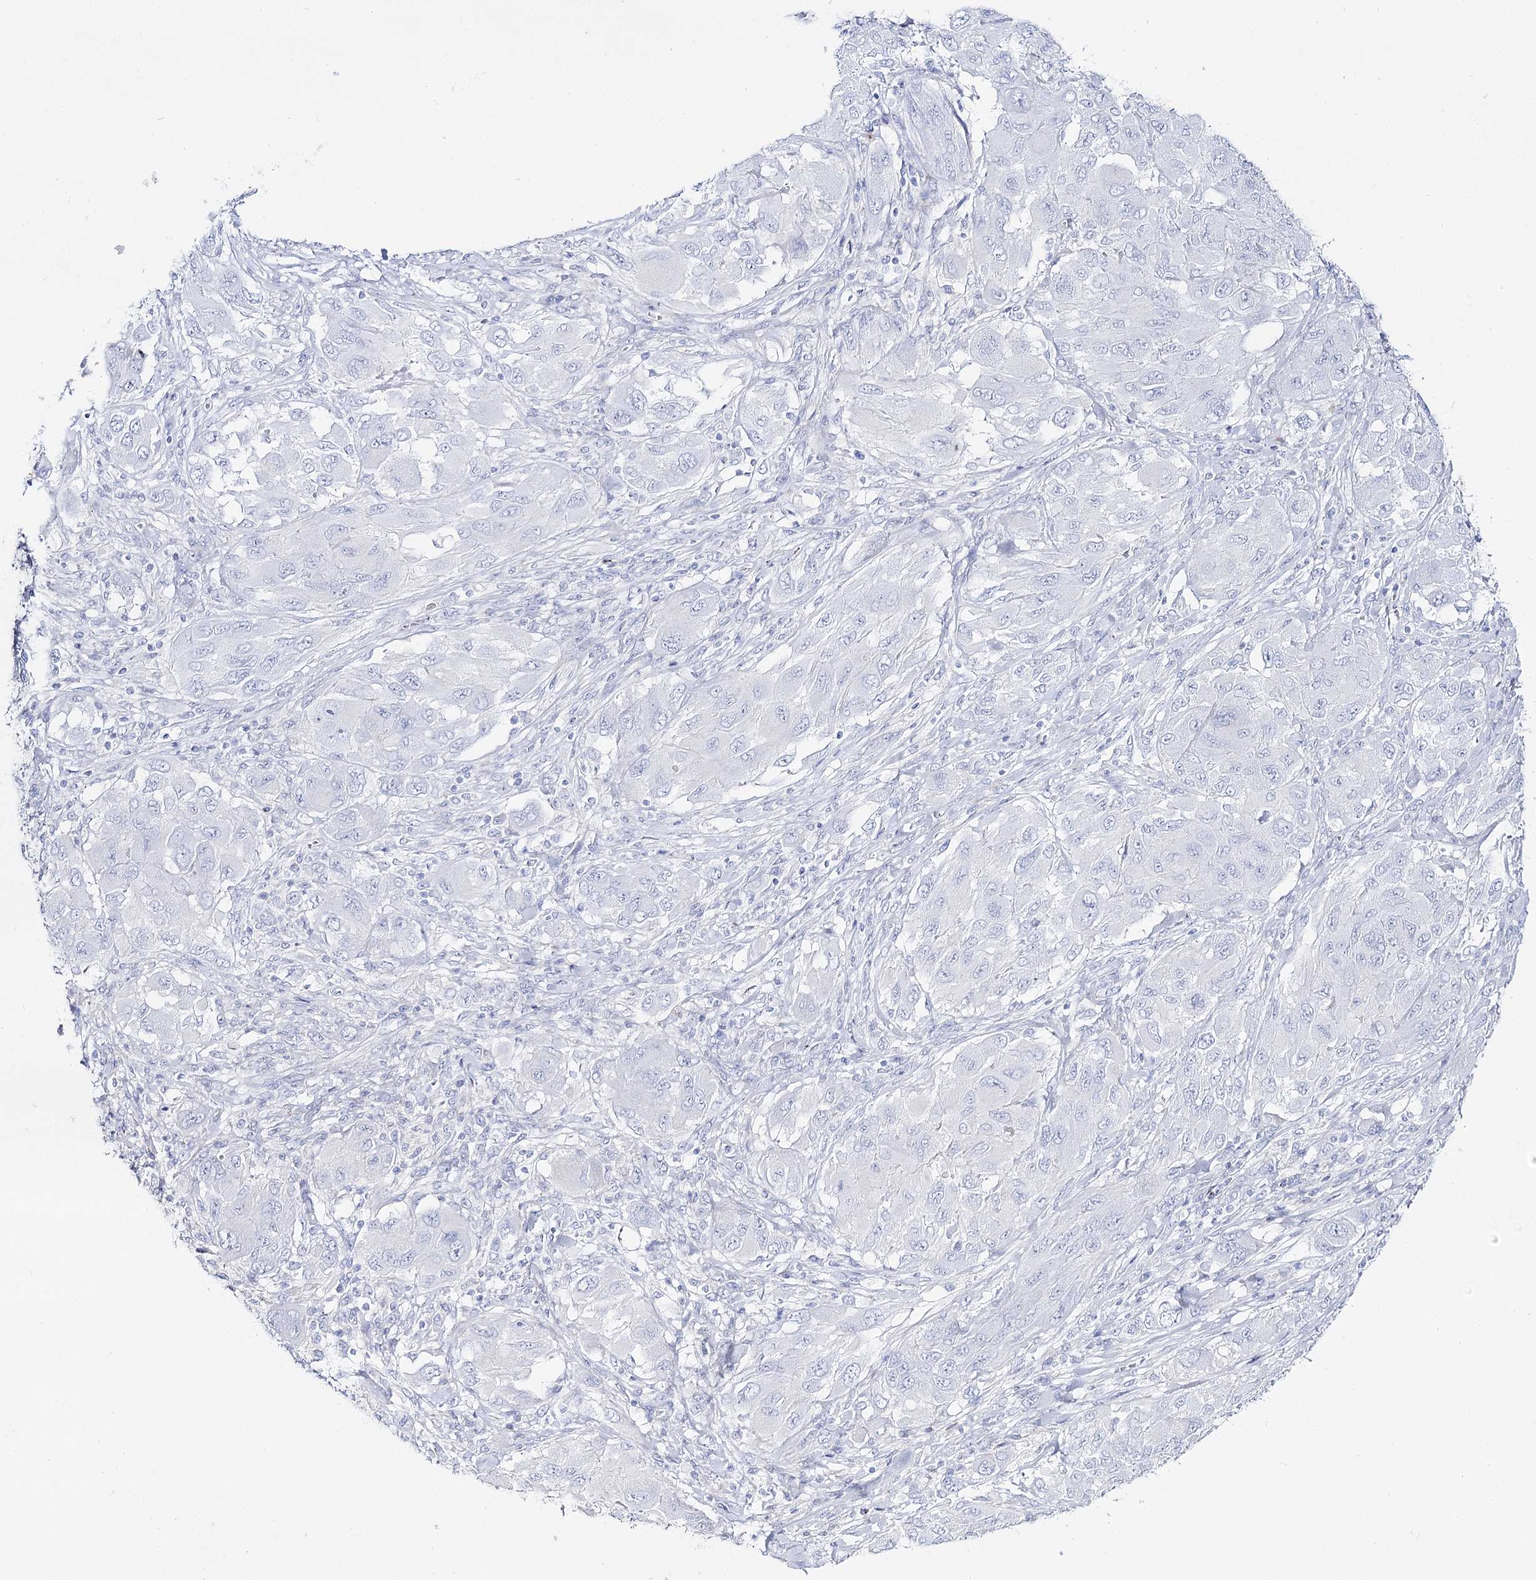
{"staining": {"intensity": "negative", "quantity": "none", "location": "none"}, "tissue": "melanoma", "cell_type": "Tumor cells", "image_type": "cancer", "snomed": [{"axis": "morphology", "description": "Malignant melanoma, NOS"}, {"axis": "topography", "description": "Skin"}], "caption": "Melanoma was stained to show a protein in brown. There is no significant expression in tumor cells.", "gene": "SLC3A1", "patient": {"sex": "female", "age": 91}}